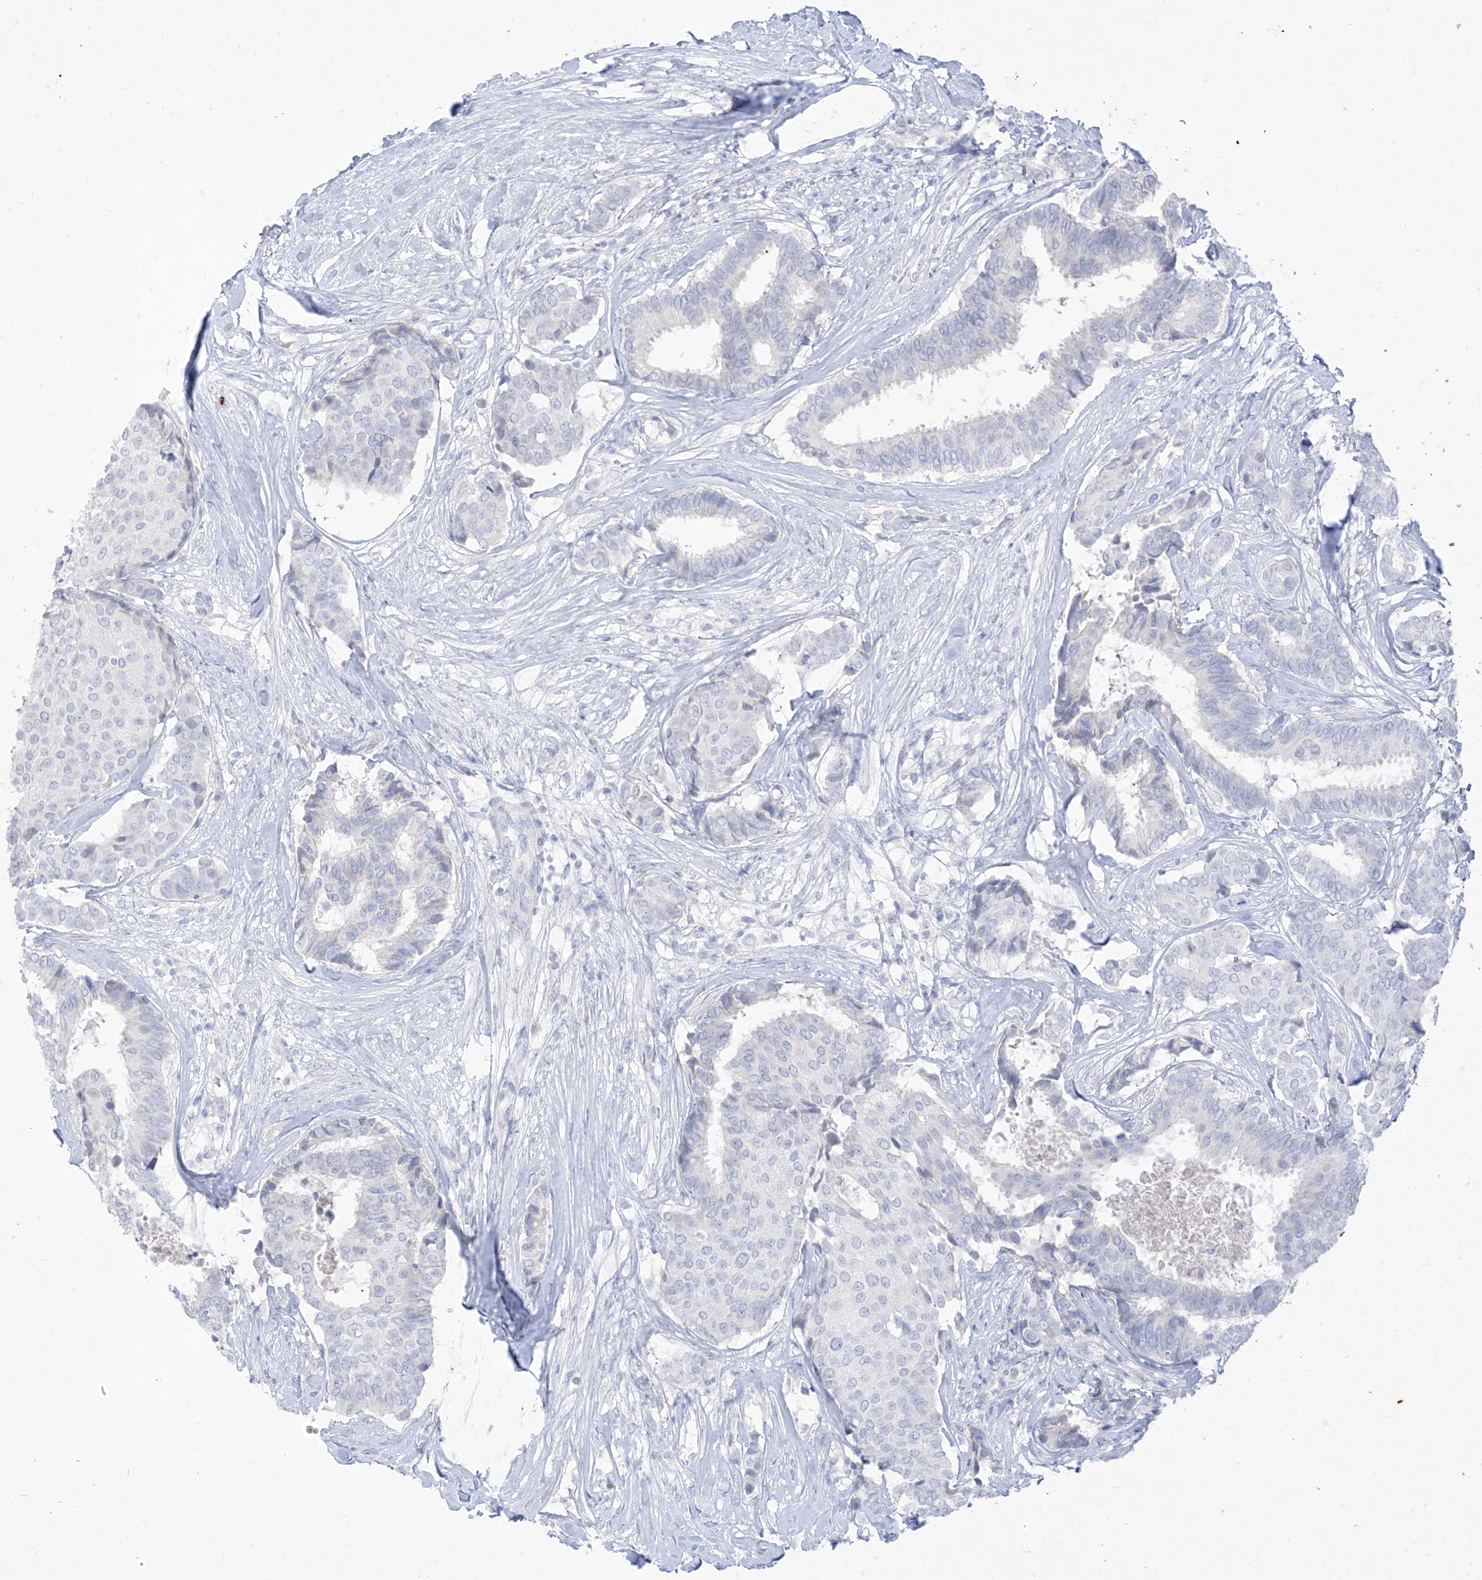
{"staining": {"intensity": "negative", "quantity": "none", "location": "none"}, "tissue": "breast cancer", "cell_type": "Tumor cells", "image_type": "cancer", "snomed": [{"axis": "morphology", "description": "Duct carcinoma"}, {"axis": "topography", "description": "Breast"}], "caption": "Histopathology image shows no significant protein expression in tumor cells of breast cancer (infiltrating ductal carcinoma).", "gene": "TGM4", "patient": {"sex": "female", "age": 75}}